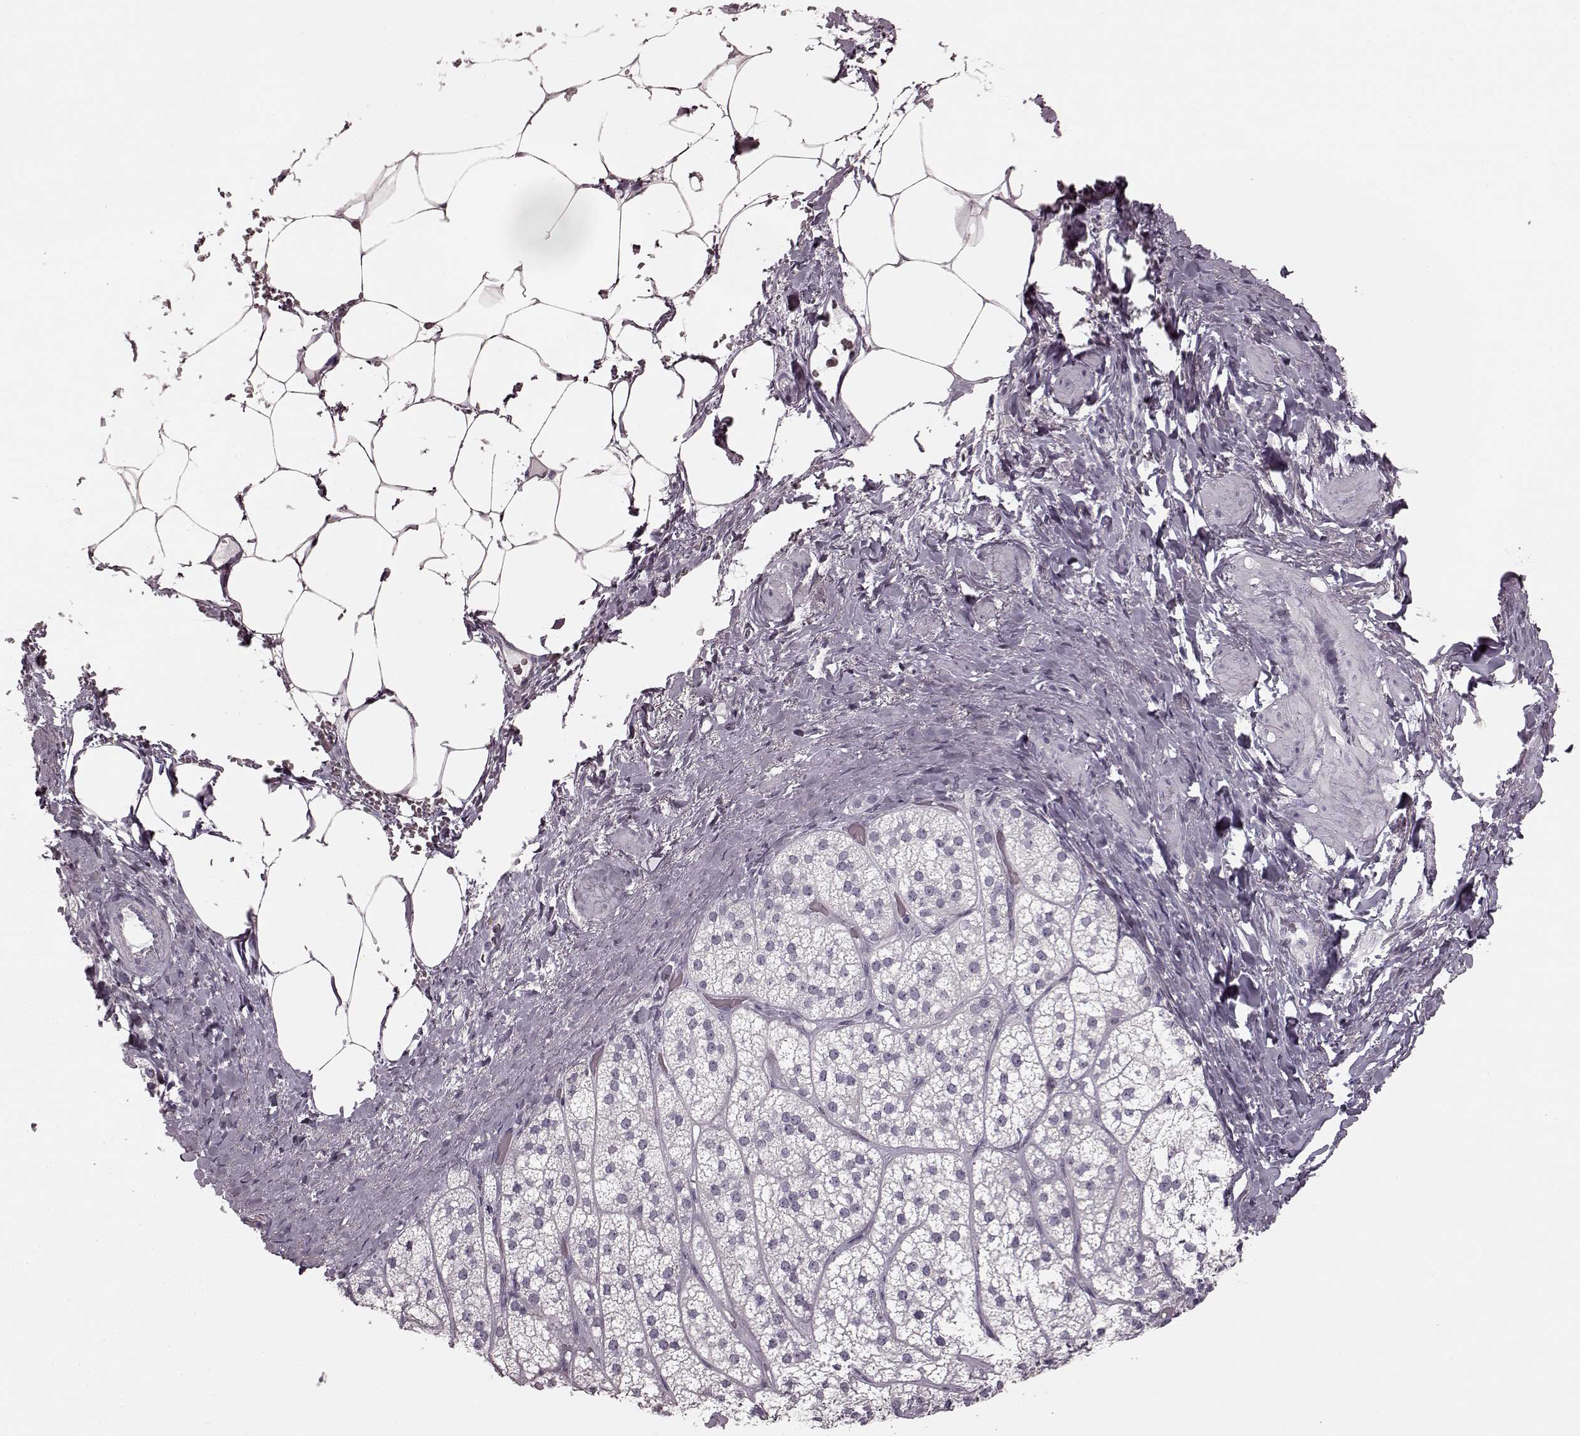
{"staining": {"intensity": "negative", "quantity": "none", "location": "none"}, "tissue": "adrenal gland", "cell_type": "Glandular cells", "image_type": "normal", "snomed": [{"axis": "morphology", "description": "Normal tissue, NOS"}, {"axis": "topography", "description": "Adrenal gland"}], "caption": "High power microscopy photomicrograph of an immunohistochemistry photomicrograph of benign adrenal gland, revealing no significant staining in glandular cells.", "gene": "TRPM1", "patient": {"sex": "female", "age": 60}}